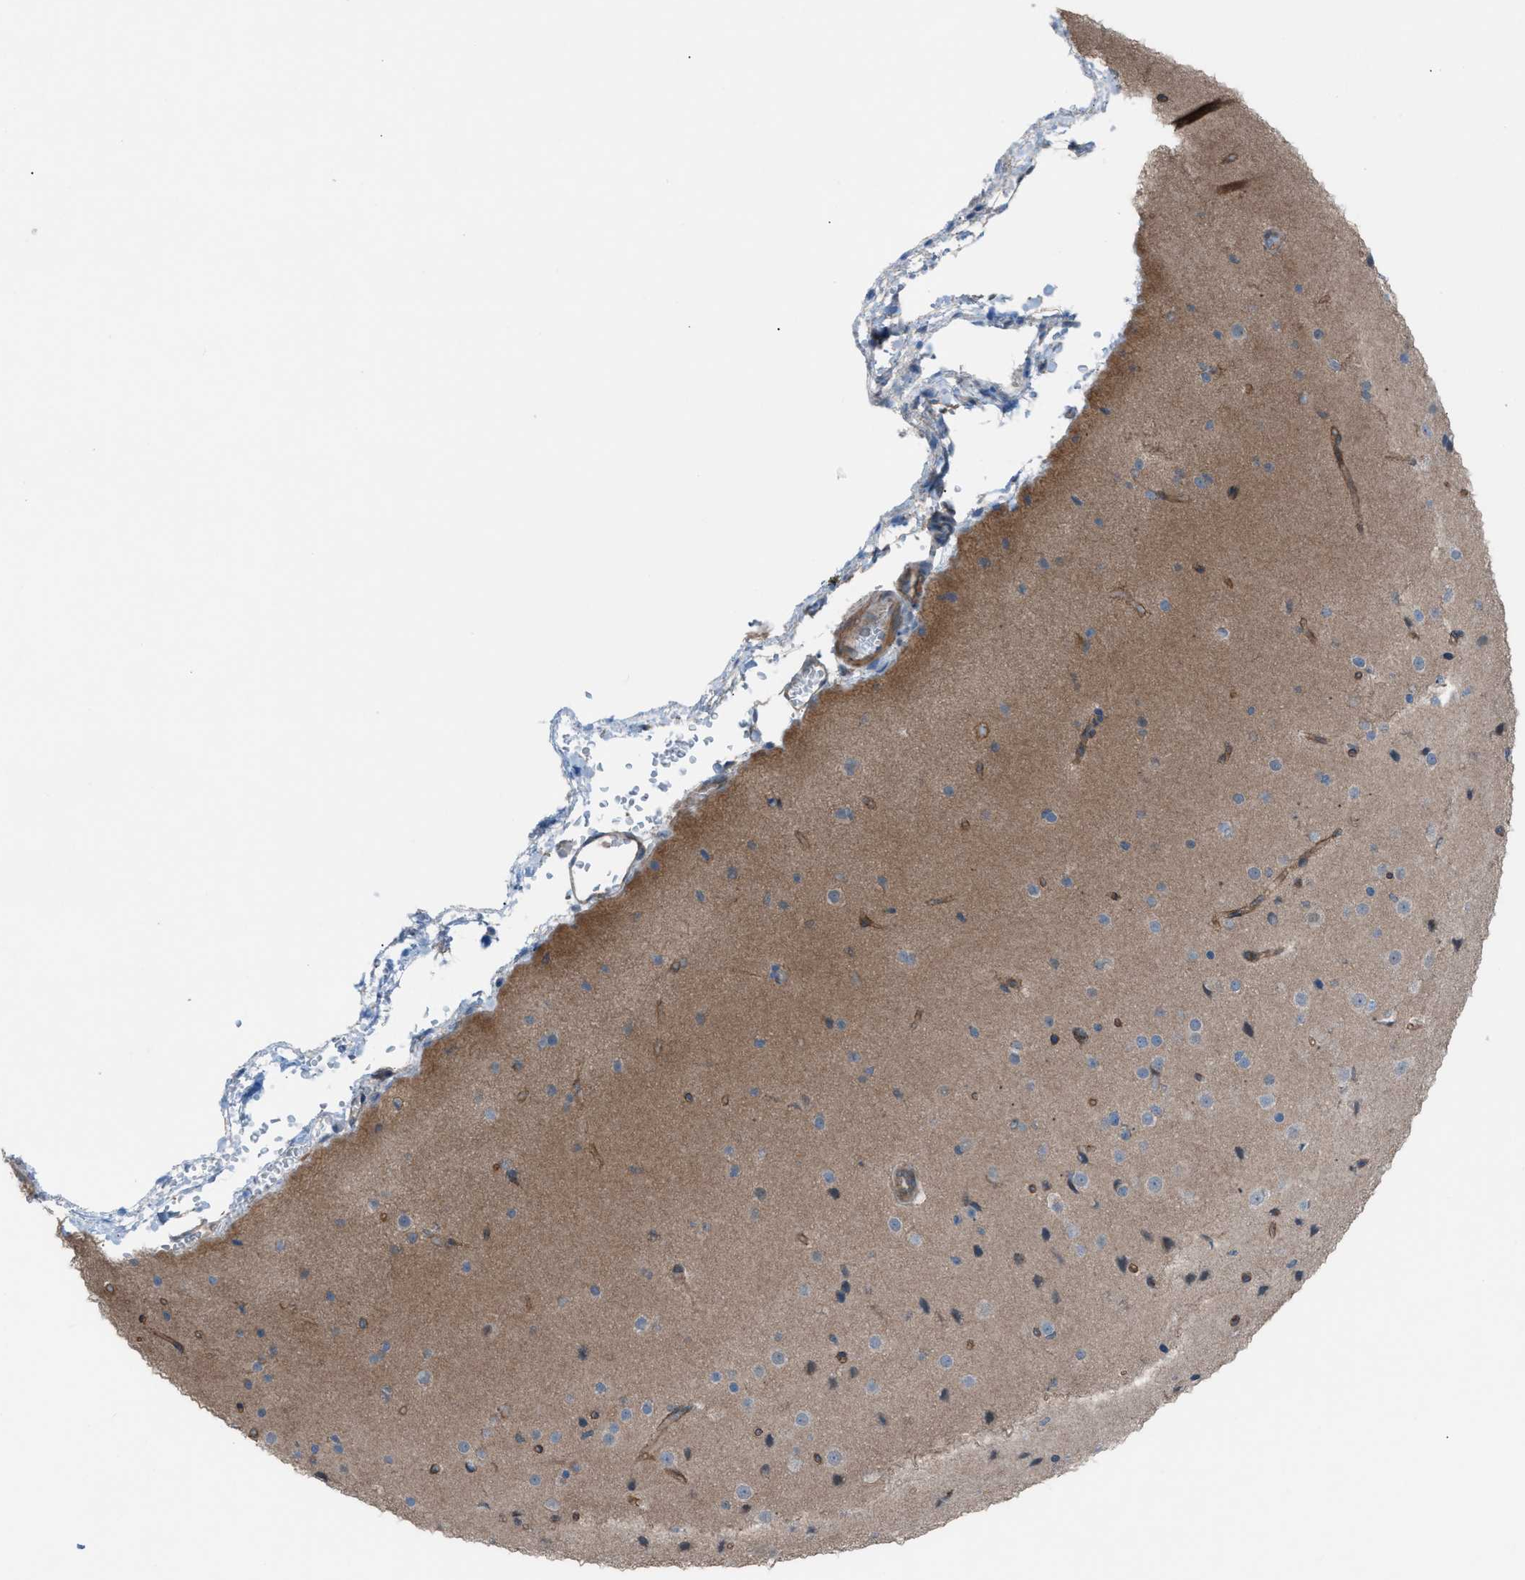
{"staining": {"intensity": "negative", "quantity": "none", "location": "none"}, "tissue": "cerebral cortex", "cell_type": "Endothelial cells", "image_type": "normal", "snomed": [{"axis": "morphology", "description": "Normal tissue, NOS"}, {"axis": "morphology", "description": "Developmental malformation"}, {"axis": "topography", "description": "Cerebral cortex"}], "caption": "Micrograph shows no protein positivity in endothelial cells of normal cerebral cortex.", "gene": "DYRK1A", "patient": {"sex": "female", "age": 30}}